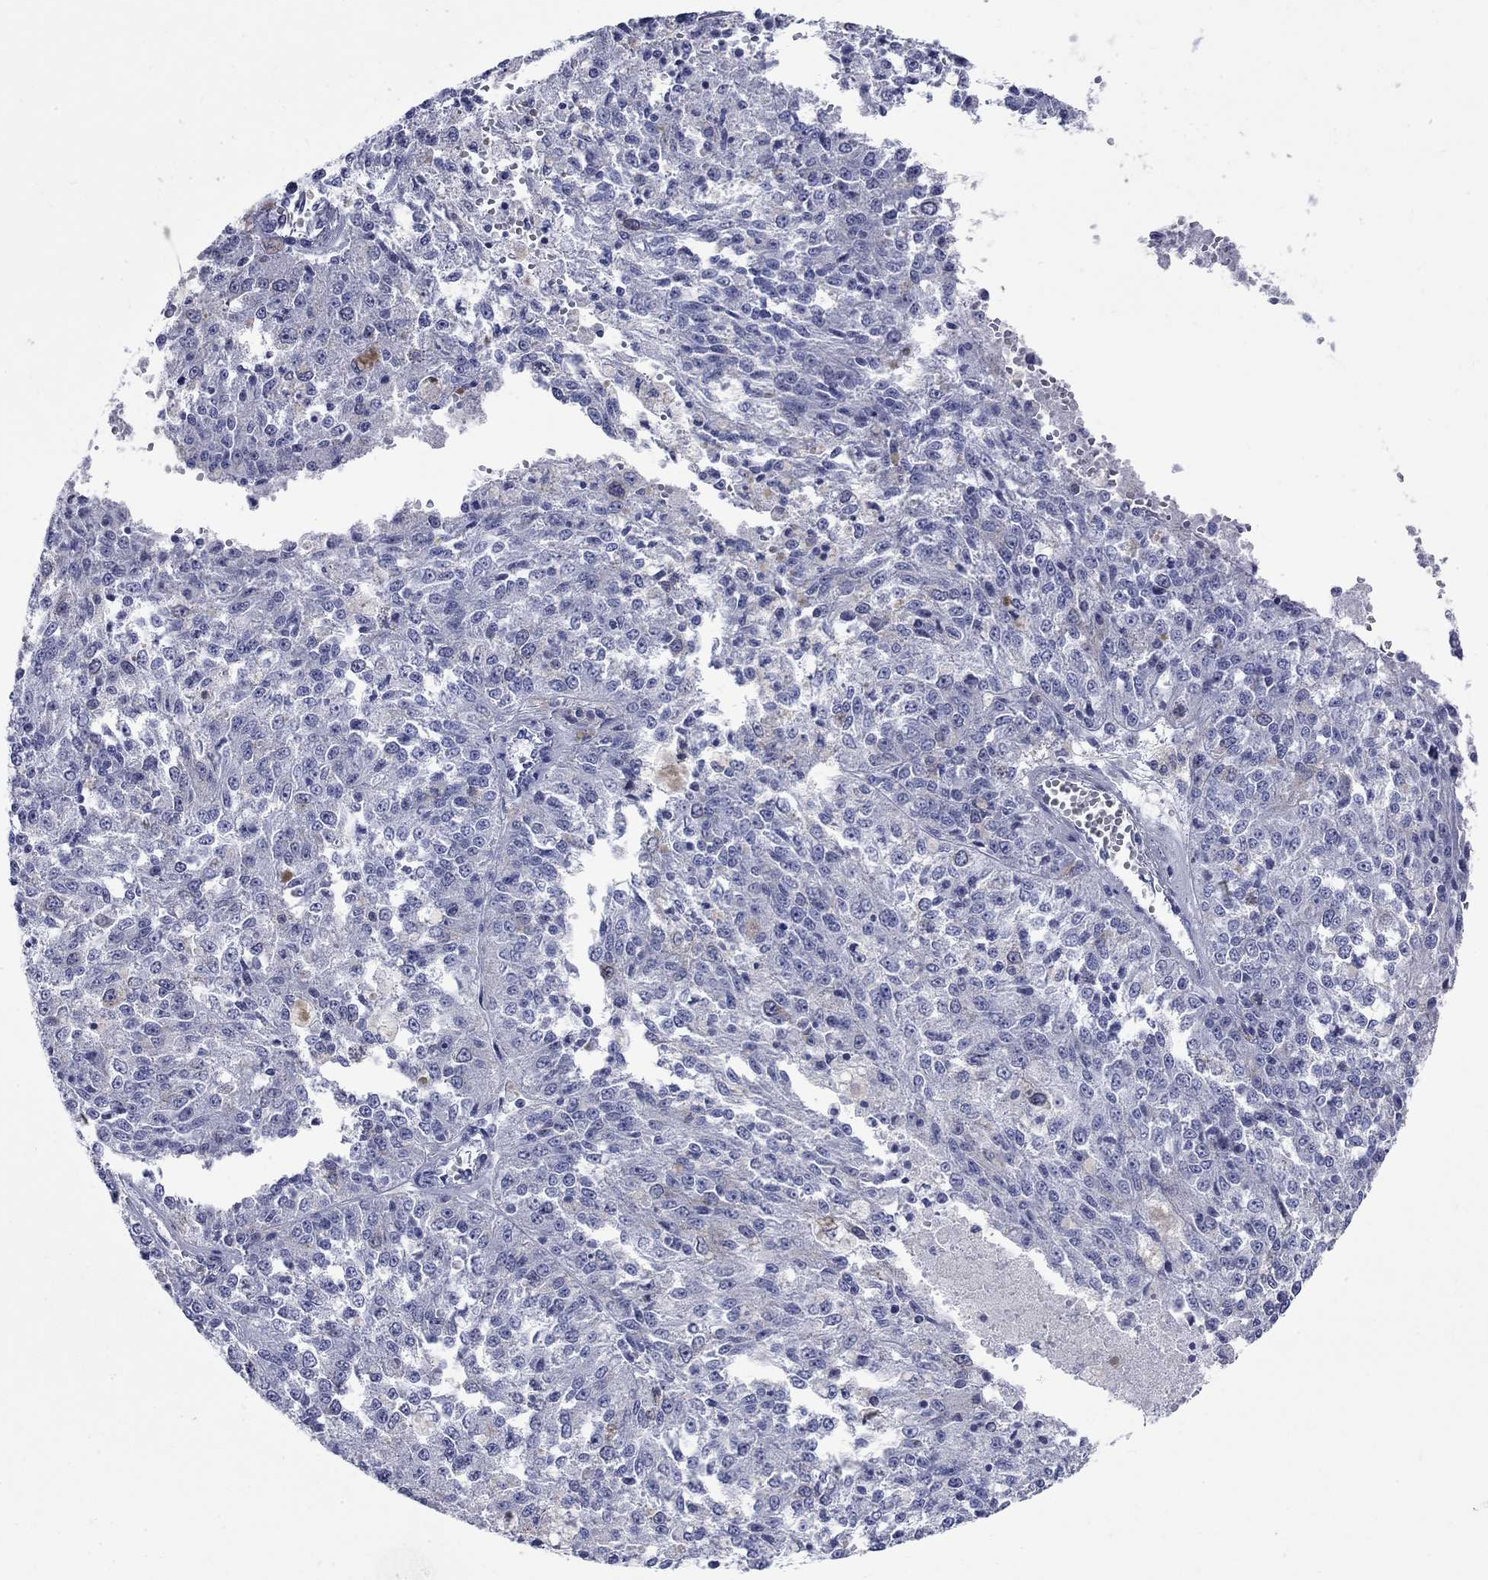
{"staining": {"intensity": "negative", "quantity": "none", "location": "none"}, "tissue": "melanoma", "cell_type": "Tumor cells", "image_type": "cancer", "snomed": [{"axis": "morphology", "description": "Malignant melanoma, Metastatic site"}, {"axis": "topography", "description": "Lymph node"}], "caption": "High magnification brightfield microscopy of melanoma stained with DAB (3,3'-diaminobenzidine) (brown) and counterstained with hematoxylin (blue): tumor cells show no significant staining.", "gene": "TACC3", "patient": {"sex": "female", "age": 64}}